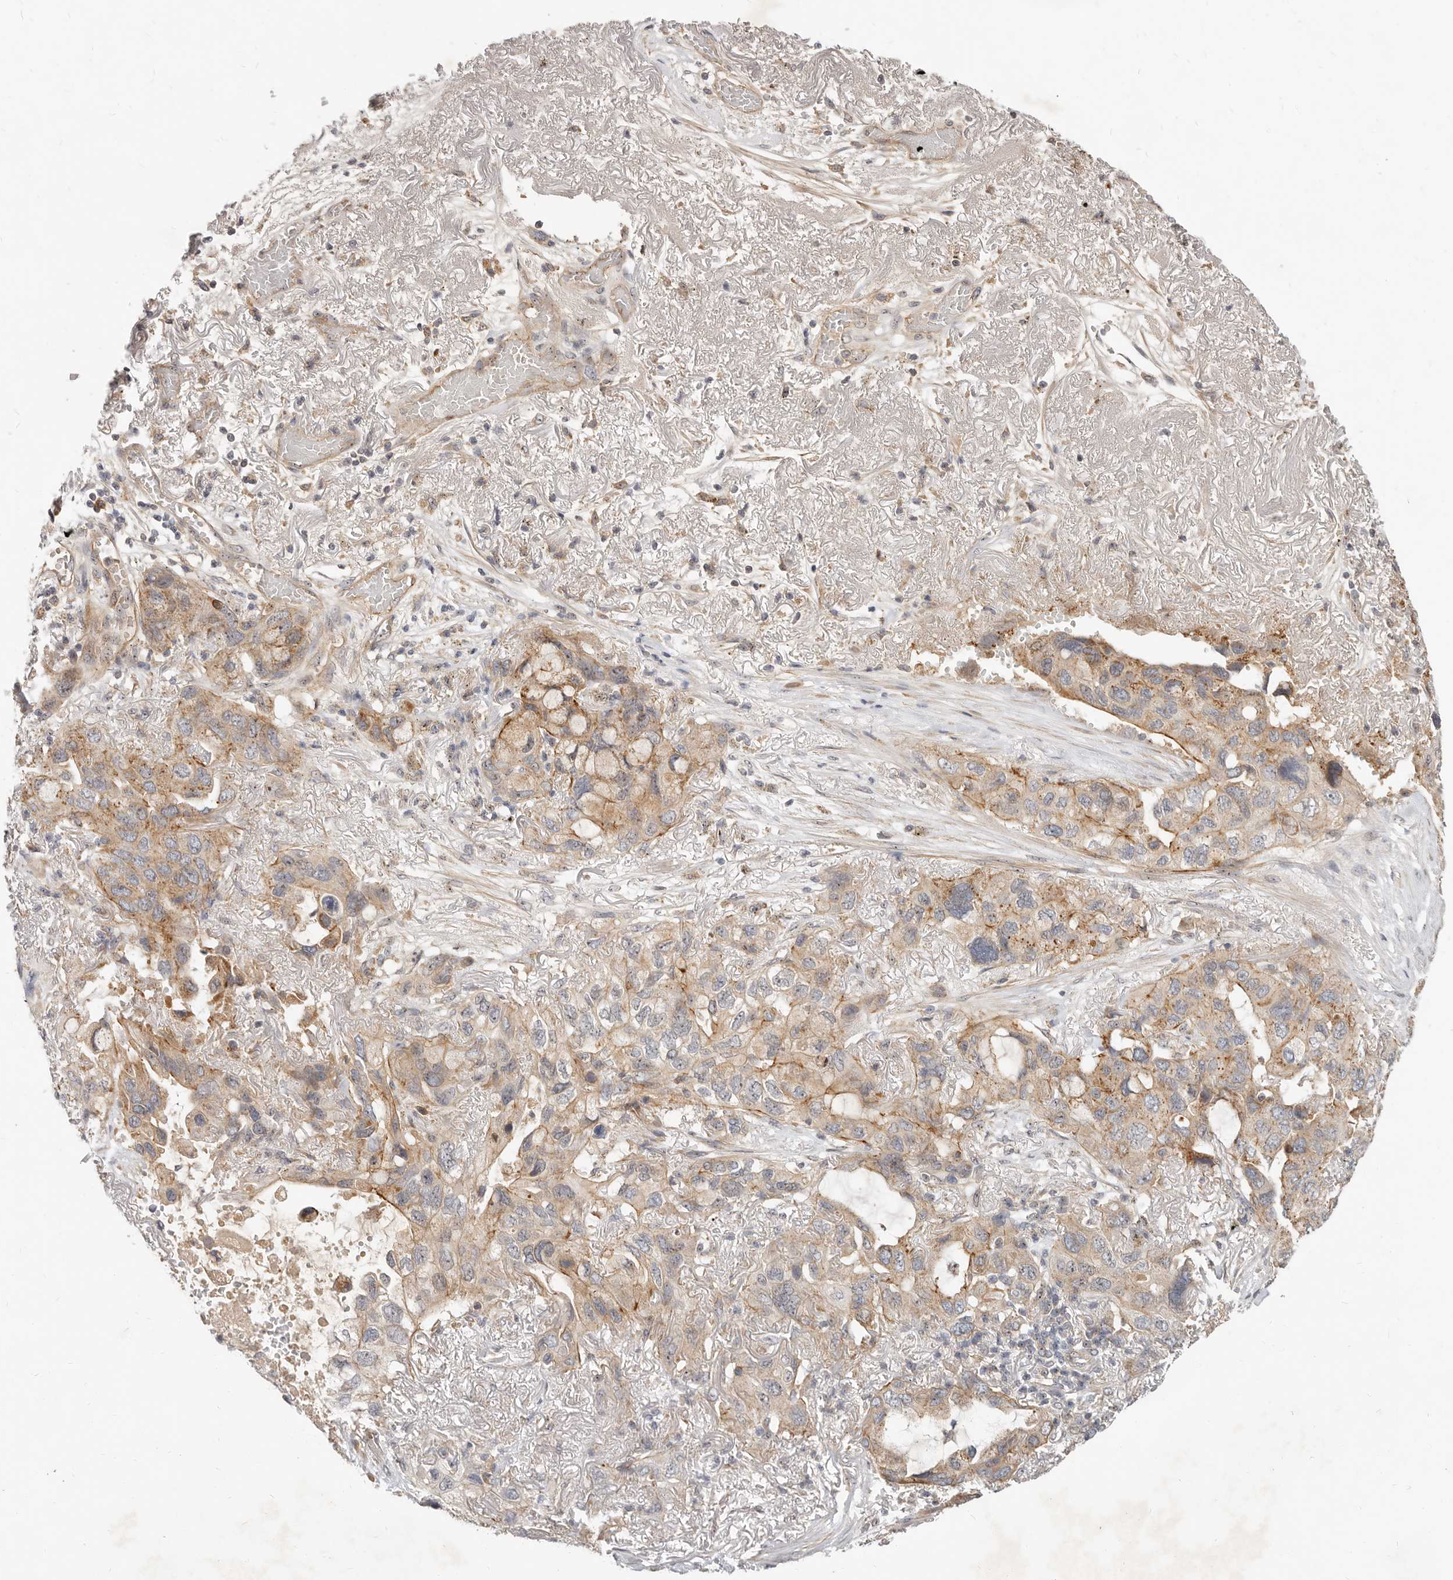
{"staining": {"intensity": "moderate", "quantity": "25%-75%", "location": "cytoplasmic/membranous"}, "tissue": "lung cancer", "cell_type": "Tumor cells", "image_type": "cancer", "snomed": [{"axis": "morphology", "description": "Squamous cell carcinoma, NOS"}, {"axis": "topography", "description": "Lung"}], "caption": "About 25%-75% of tumor cells in squamous cell carcinoma (lung) exhibit moderate cytoplasmic/membranous protein positivity as visualized by brown immunohistochemical staining.", "gene": "MICALL2", "patient": {"sex": "female", "age": 73}}